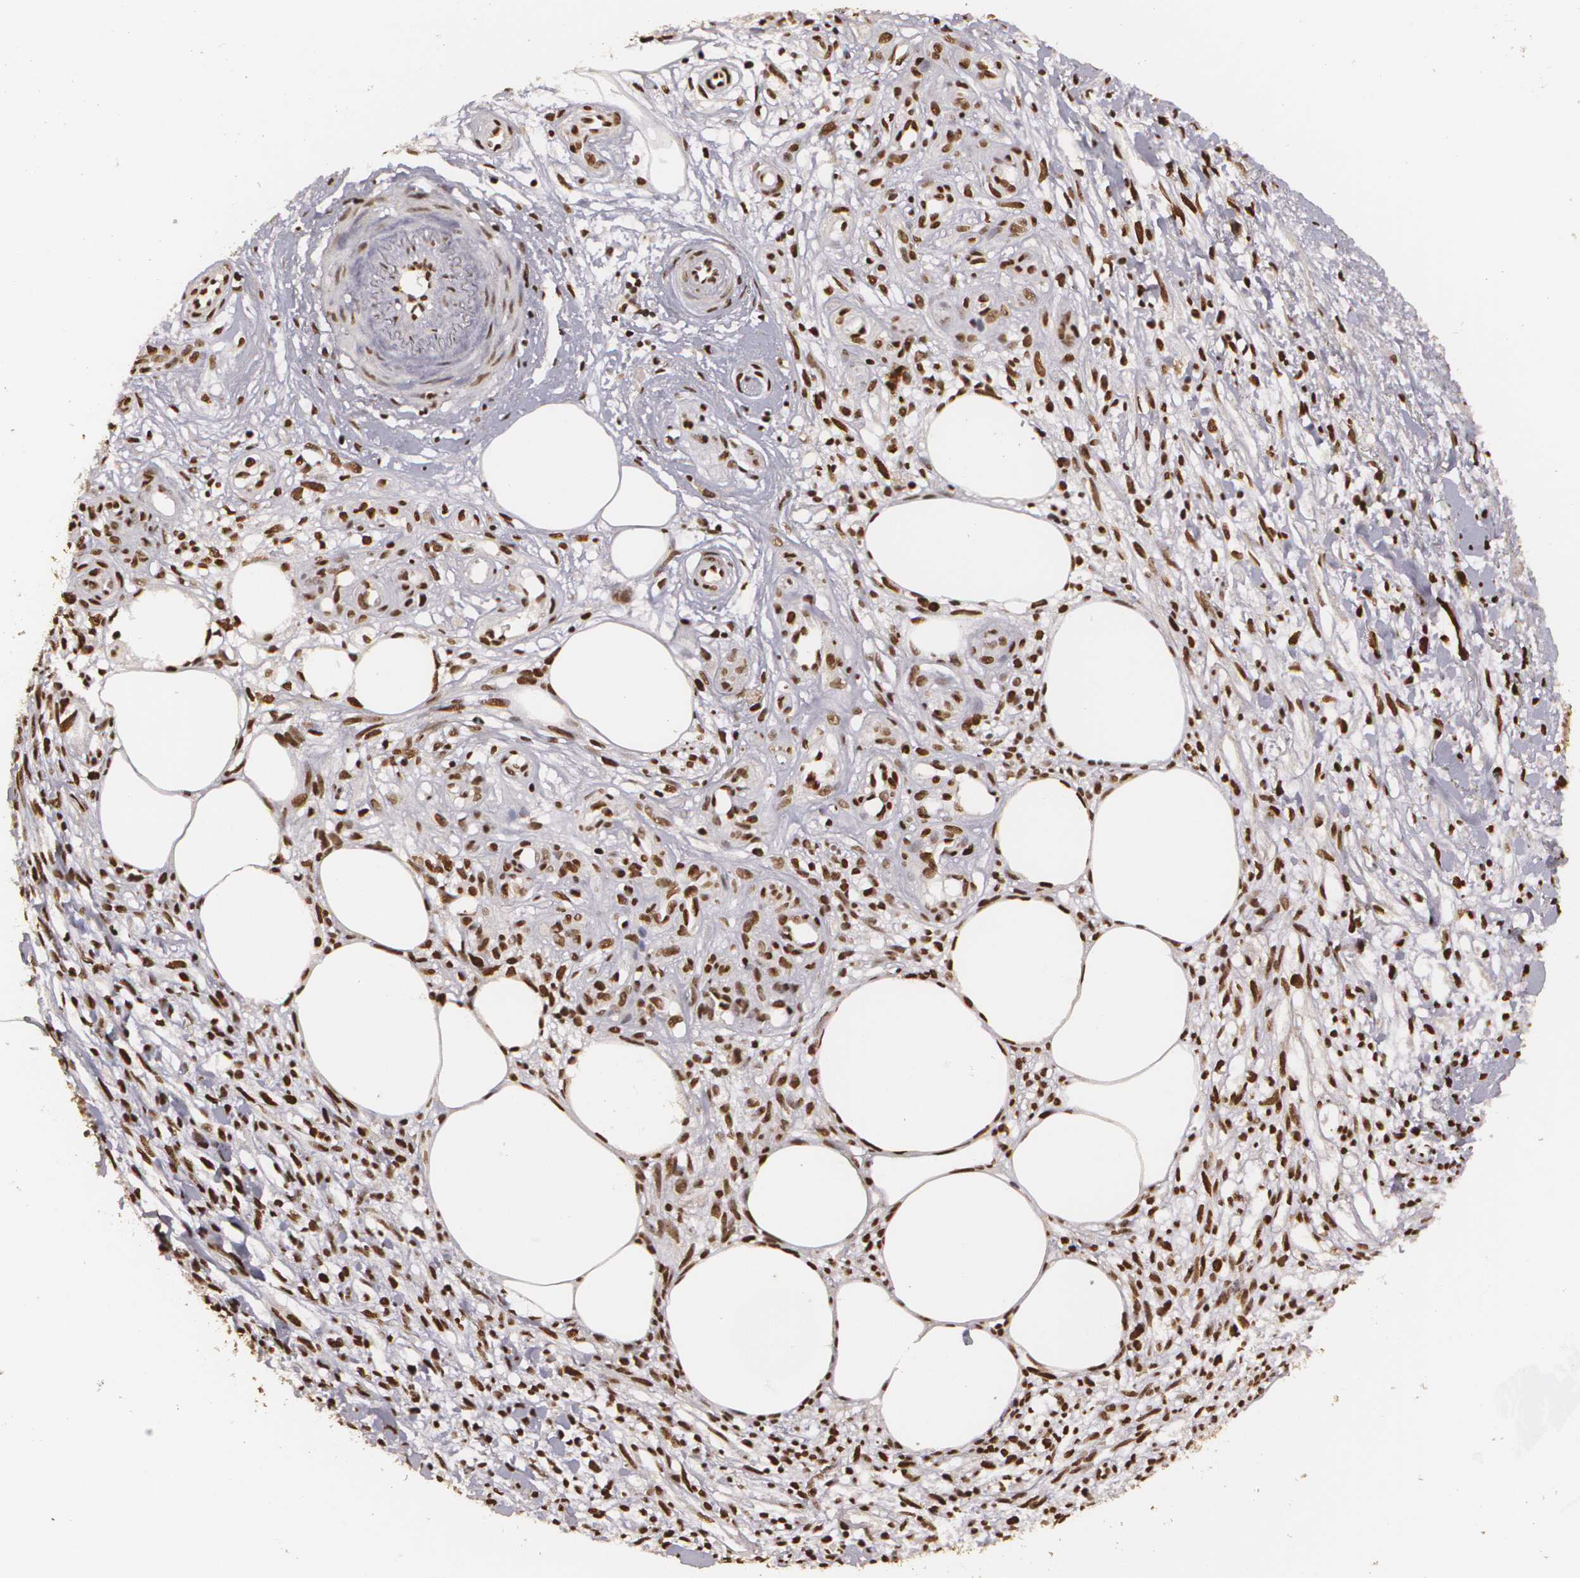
{"staining": {"intensity": "strong", "quantity": ">75%", "location": "nuclear"}, "tissue": "melanoma", "cell_type": "Tumor cells", "image_type": "cancer", "snomed": [{"axis": "morphology", "description": "Malignant melanoma, NOS"}, {"axis": "topography", "description": "Skin"}], "caption": "Strong nuclear protein expression is appreciated in about >75% of tumor cells in malignant melanoma.", "gene": "RCOR1", "patient": {"sex": "female", "age": 85}}